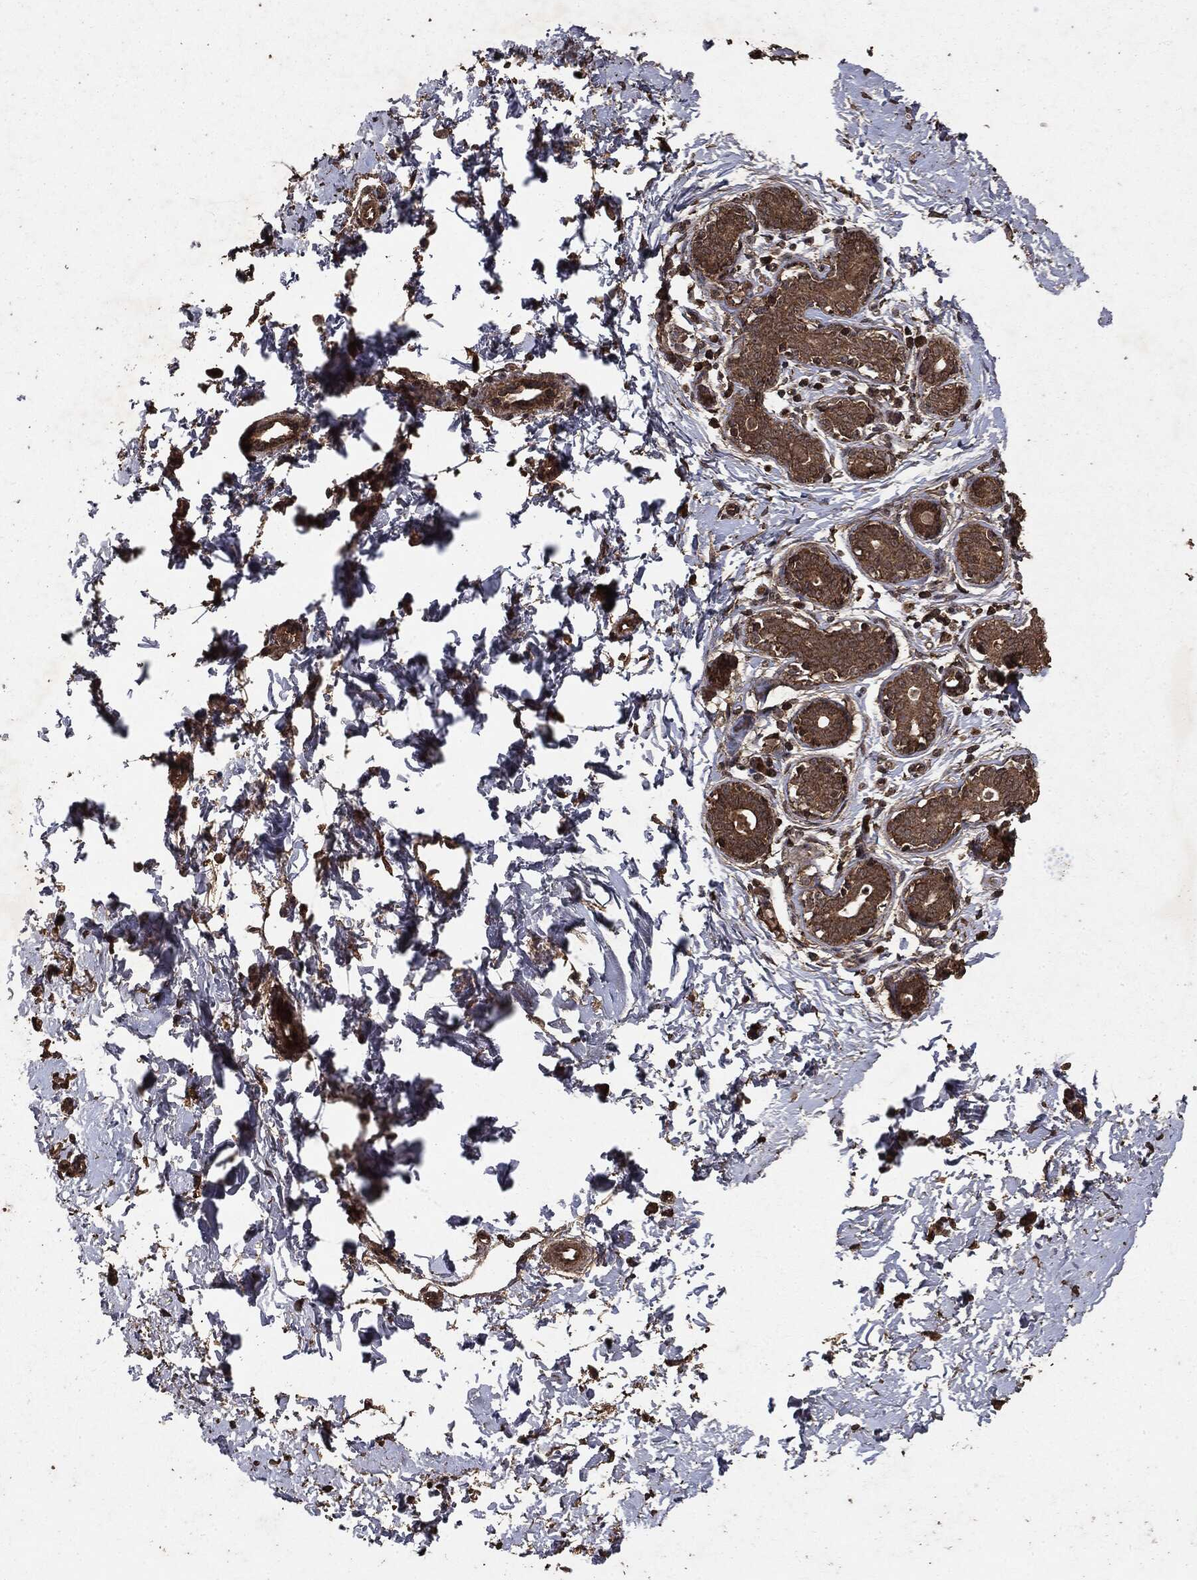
{"staining": {"intensity": "moderate", "quantity": ">75%", "location": "cytoplasmic/membranous"}, "tissue": "breast", "cell_type": "Glandular cells", "image_type": "normal", "snomed": [{"axis": "morphology", "description": "Normal tissue, NOS"}, {"axis": "topography", "description": "Breast"}], "caption": "The photomicrograph displays staining of unremarkable breast, revealing moderate cytoplasmic/membranous protein staining (brown color) within glandular cells.", "gene": "NME1", "patient": {"sex": "female", "age": 37}}